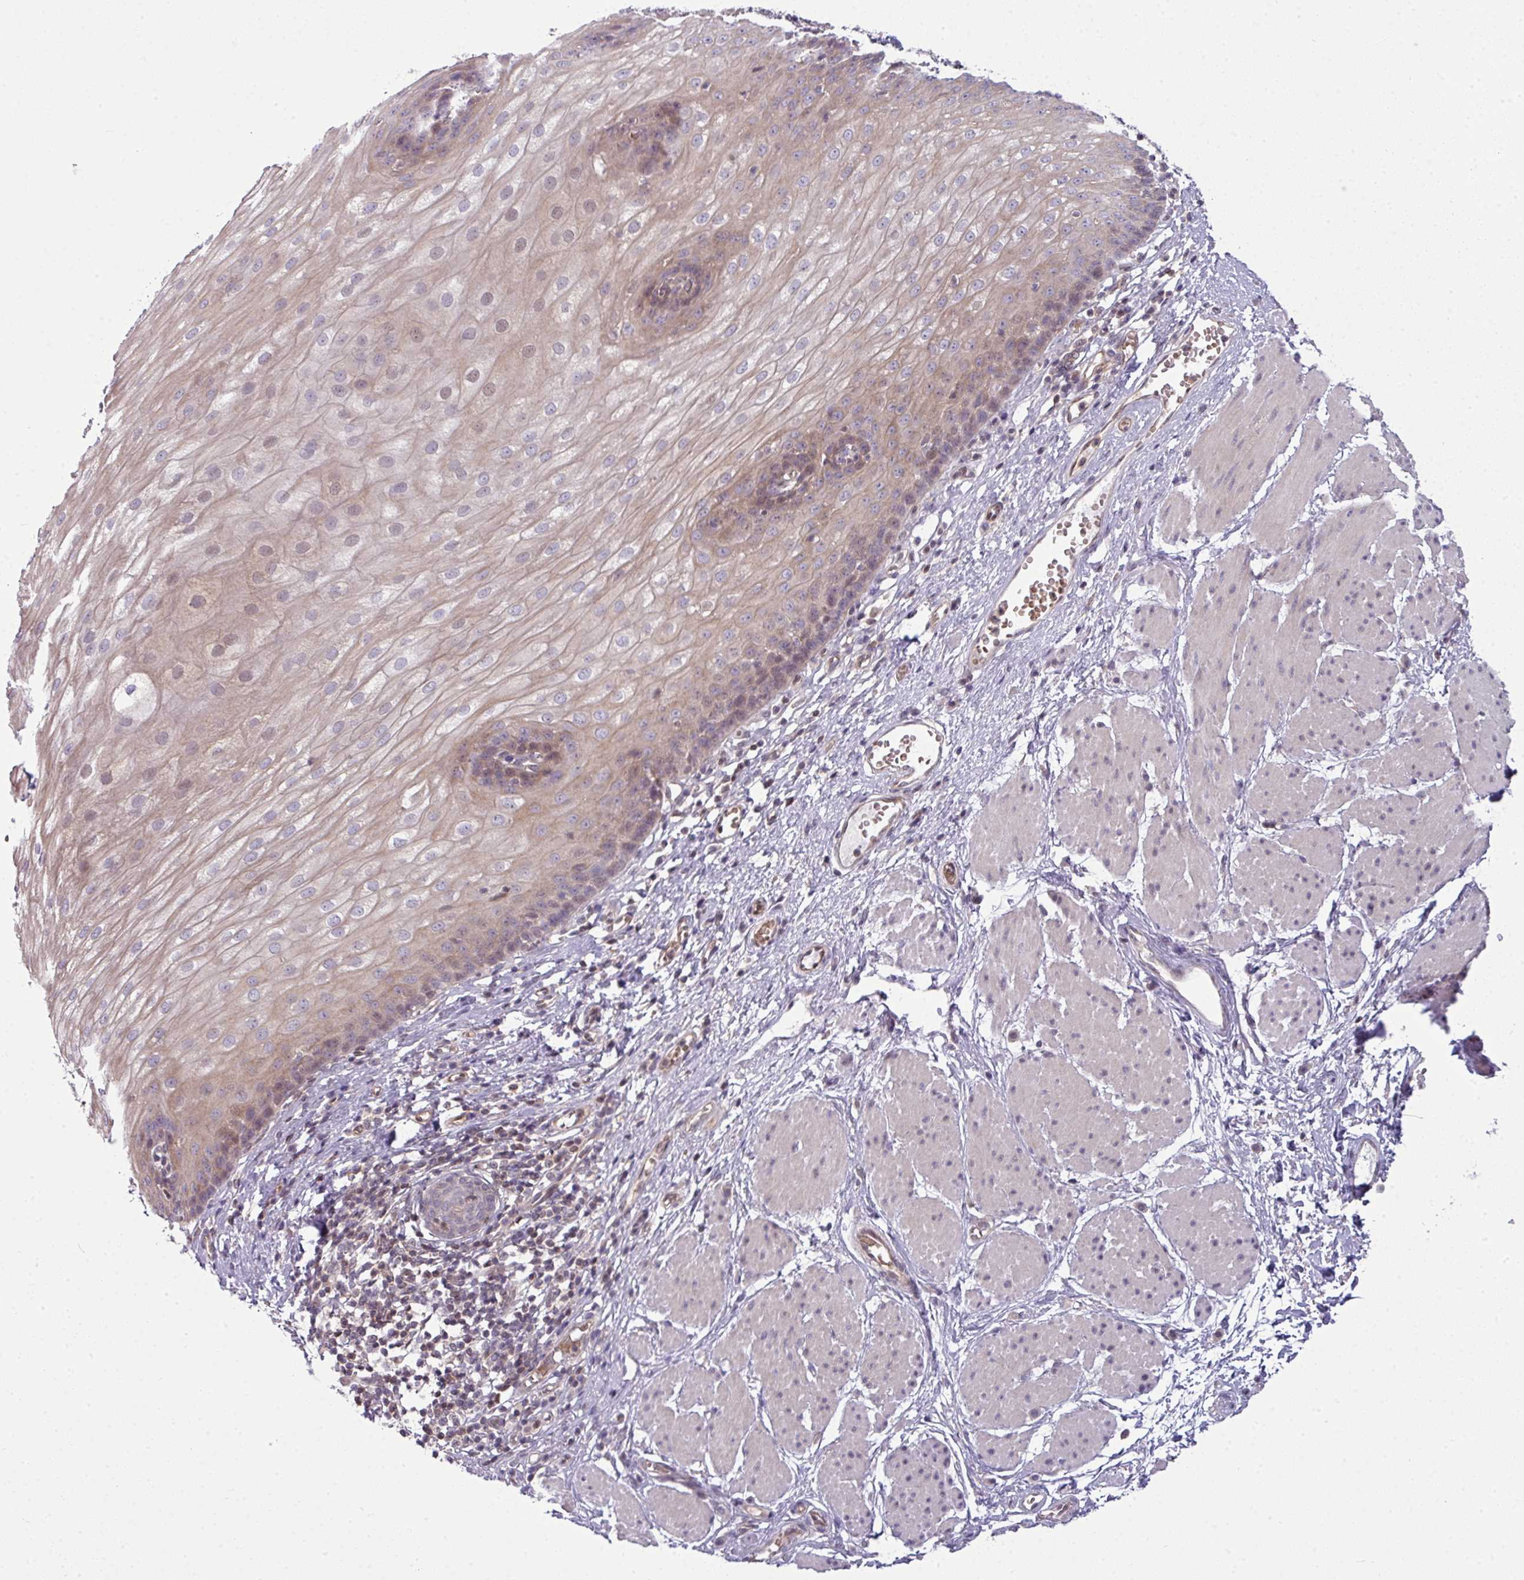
{"staining": {"intensity": "moderate", "quantity": "<25%", "location": "cytoplasmic/membranous,nuclear"}, "tissue": "esophagus", "cell_type": "Squamous epithelial cells", "image_type": "normal", "snomed": [{"axis": "morphology", "description": "Normal tissue, NOS"}, {"axis": "topography", "description": "Esophagus"}], "caption": "Human esophagus stained for a protein (brown) displays moderate cytoplasmic/membranous,nuclear positive staining in about <25% of squamous epithelial cells.", "gene": "STAT5A", "patient": {"sex": "male", "age": 69}}